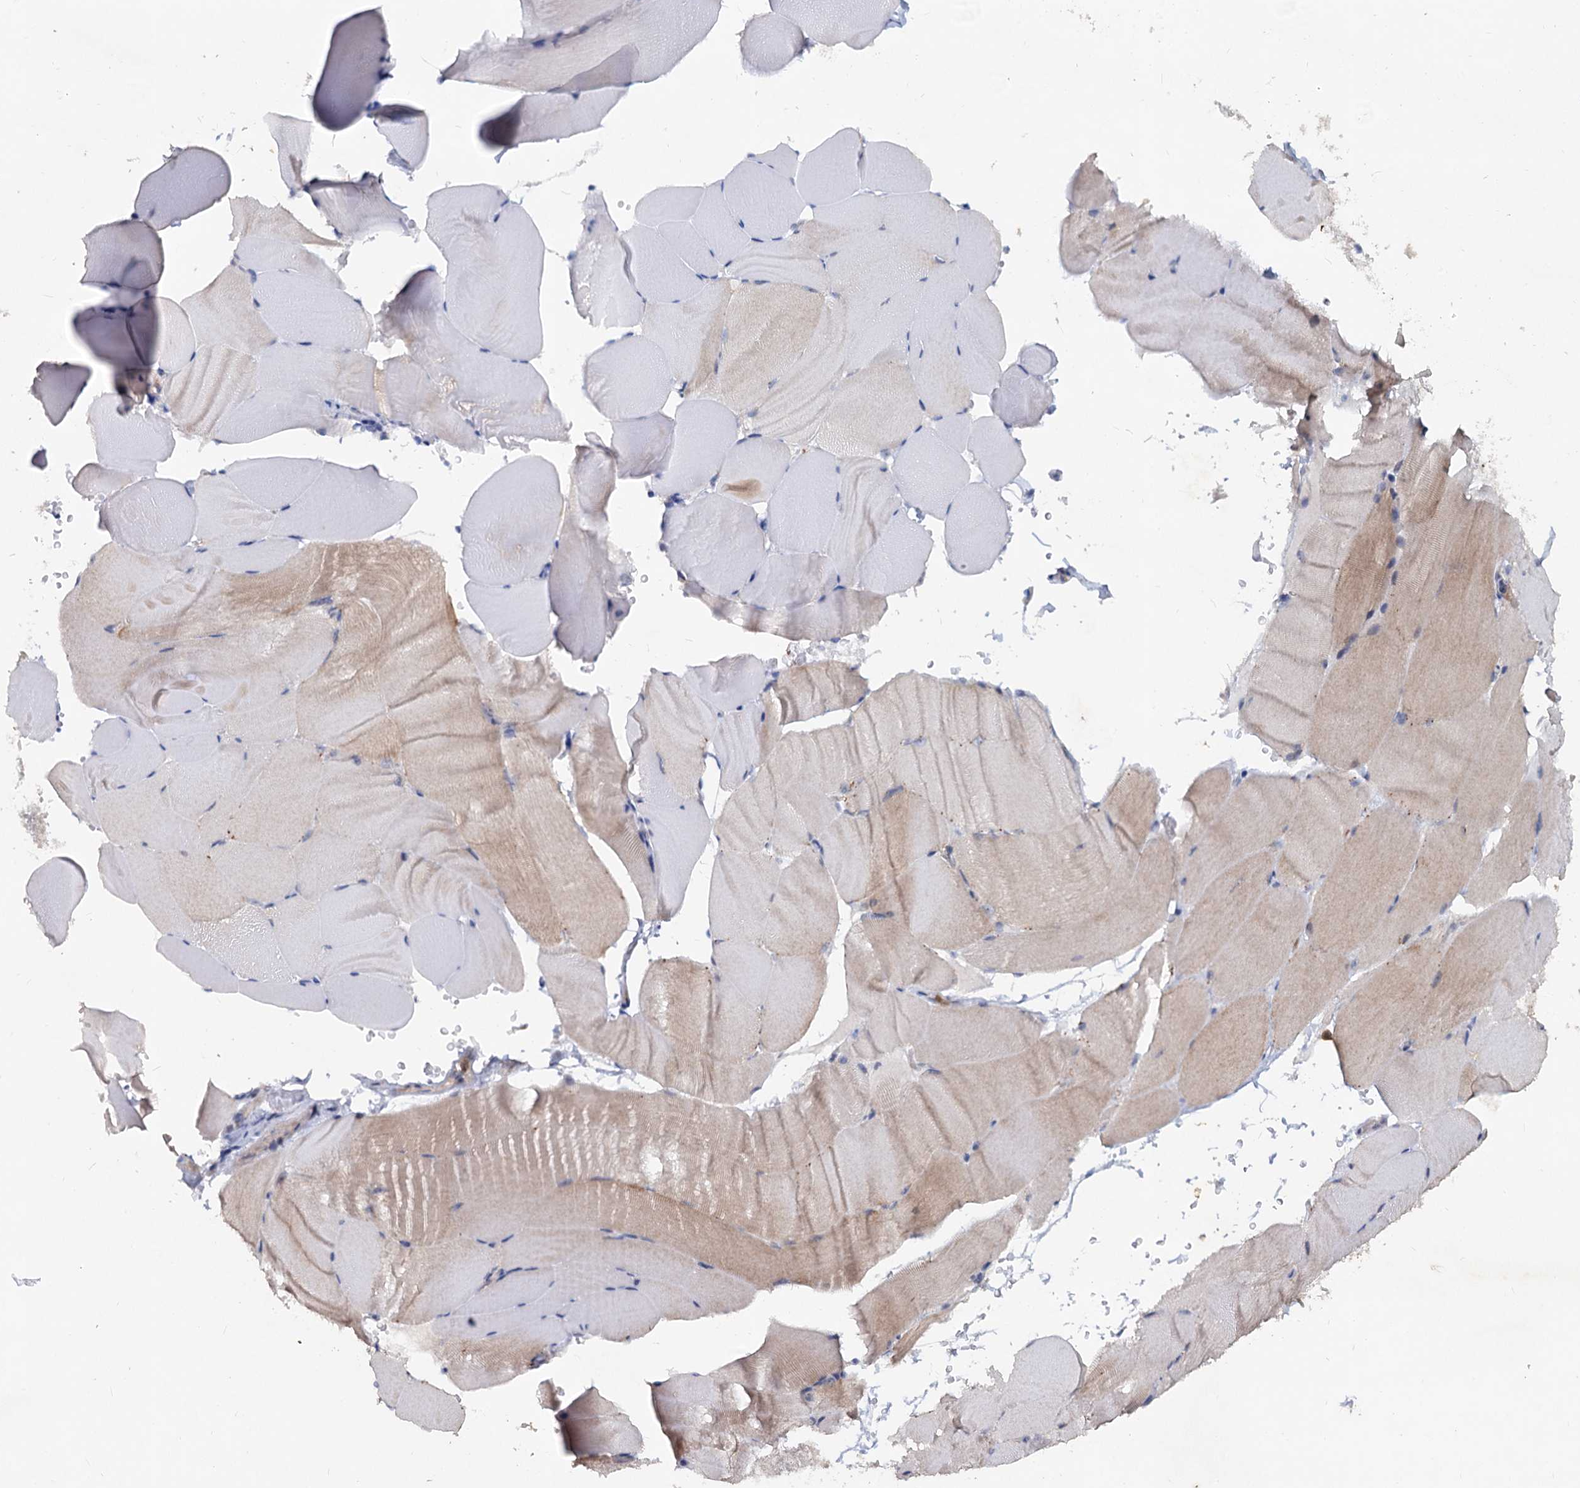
{"staining": {"intensity": "weak", "quantity": "25%-75%", "location": "cytoplasmic/membranous"}, "tissue": "skeletal muscle", "cell_type": "Myocytes", "image_type": "normal", "snomed": [{"axis": "morphology", "description": "Normal tissue, NOS"}, {"axis": "topography", "description": "Skeletal muscle"}, {"axis": "topography", "description": "Parathyroid gland"}], "caption": "Protein staining demonstrates weak cytoplasmic/membranous staining in approximately 25%-75% of myocytes in normal skeletal muscle.", "gene": "LRCH4", "patient": {"sex": "female", "age": 37}}